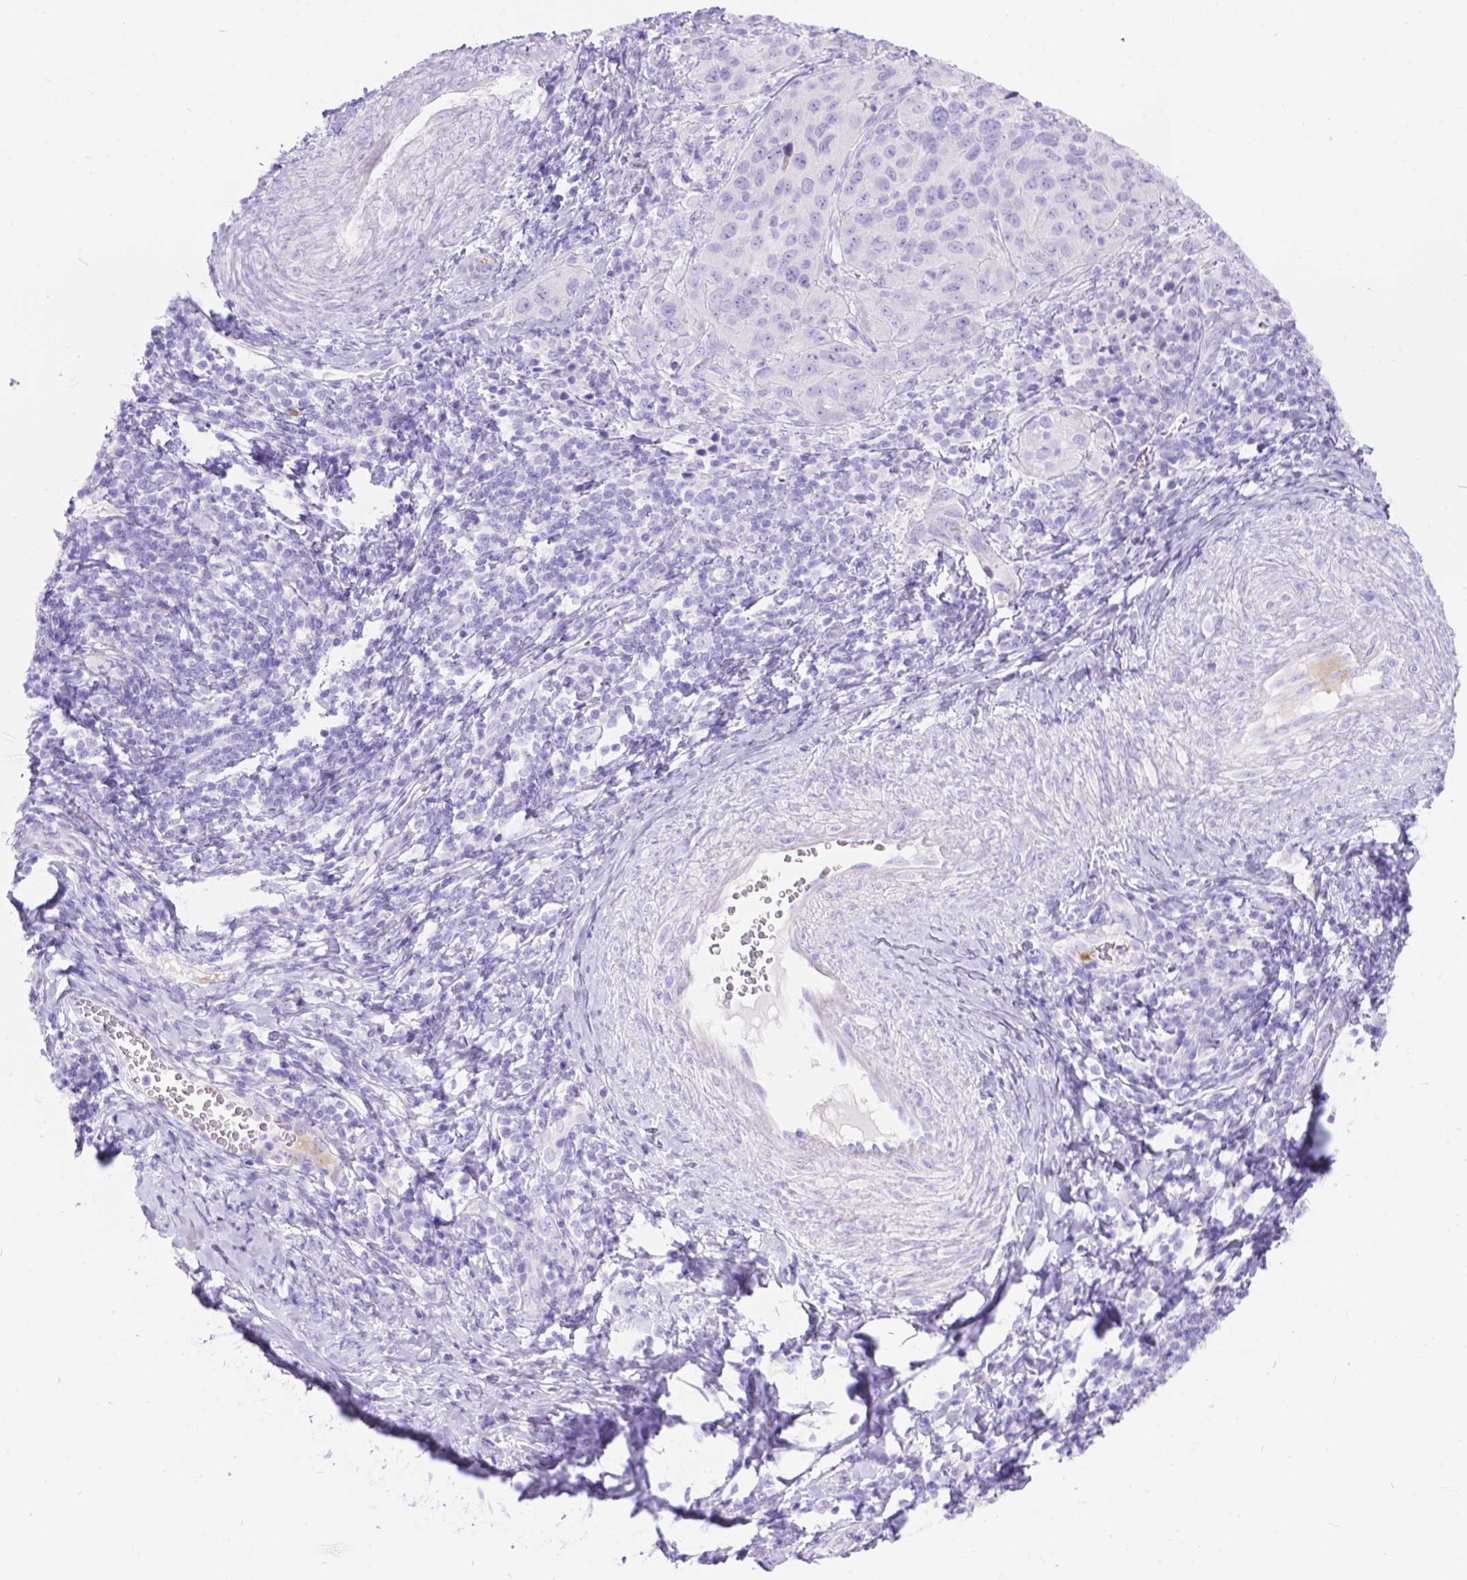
{"staining": {"intensity": "negative", "quantity": "none", "location": "none"}, "tissue": "cervical cancer", "cell_type": "Tumor cells", "image_type": "cancer", "snomed": [{"axis": "morphology", "description": "Normal tissue, NOS"}, {"axis": "morphology", "description": "Squamous cell carcinoma, NOS"}, {"axis": "topography", "description": "Cervix"}], "caption": "IHC image of neoplastic tissue: cervical cancer (squamous cell carcinoma) stained with DAB displays no significant protein expression in tumor cells.", "gene": "KLHL10", "patient": {"sex": "female", "age": 51}}